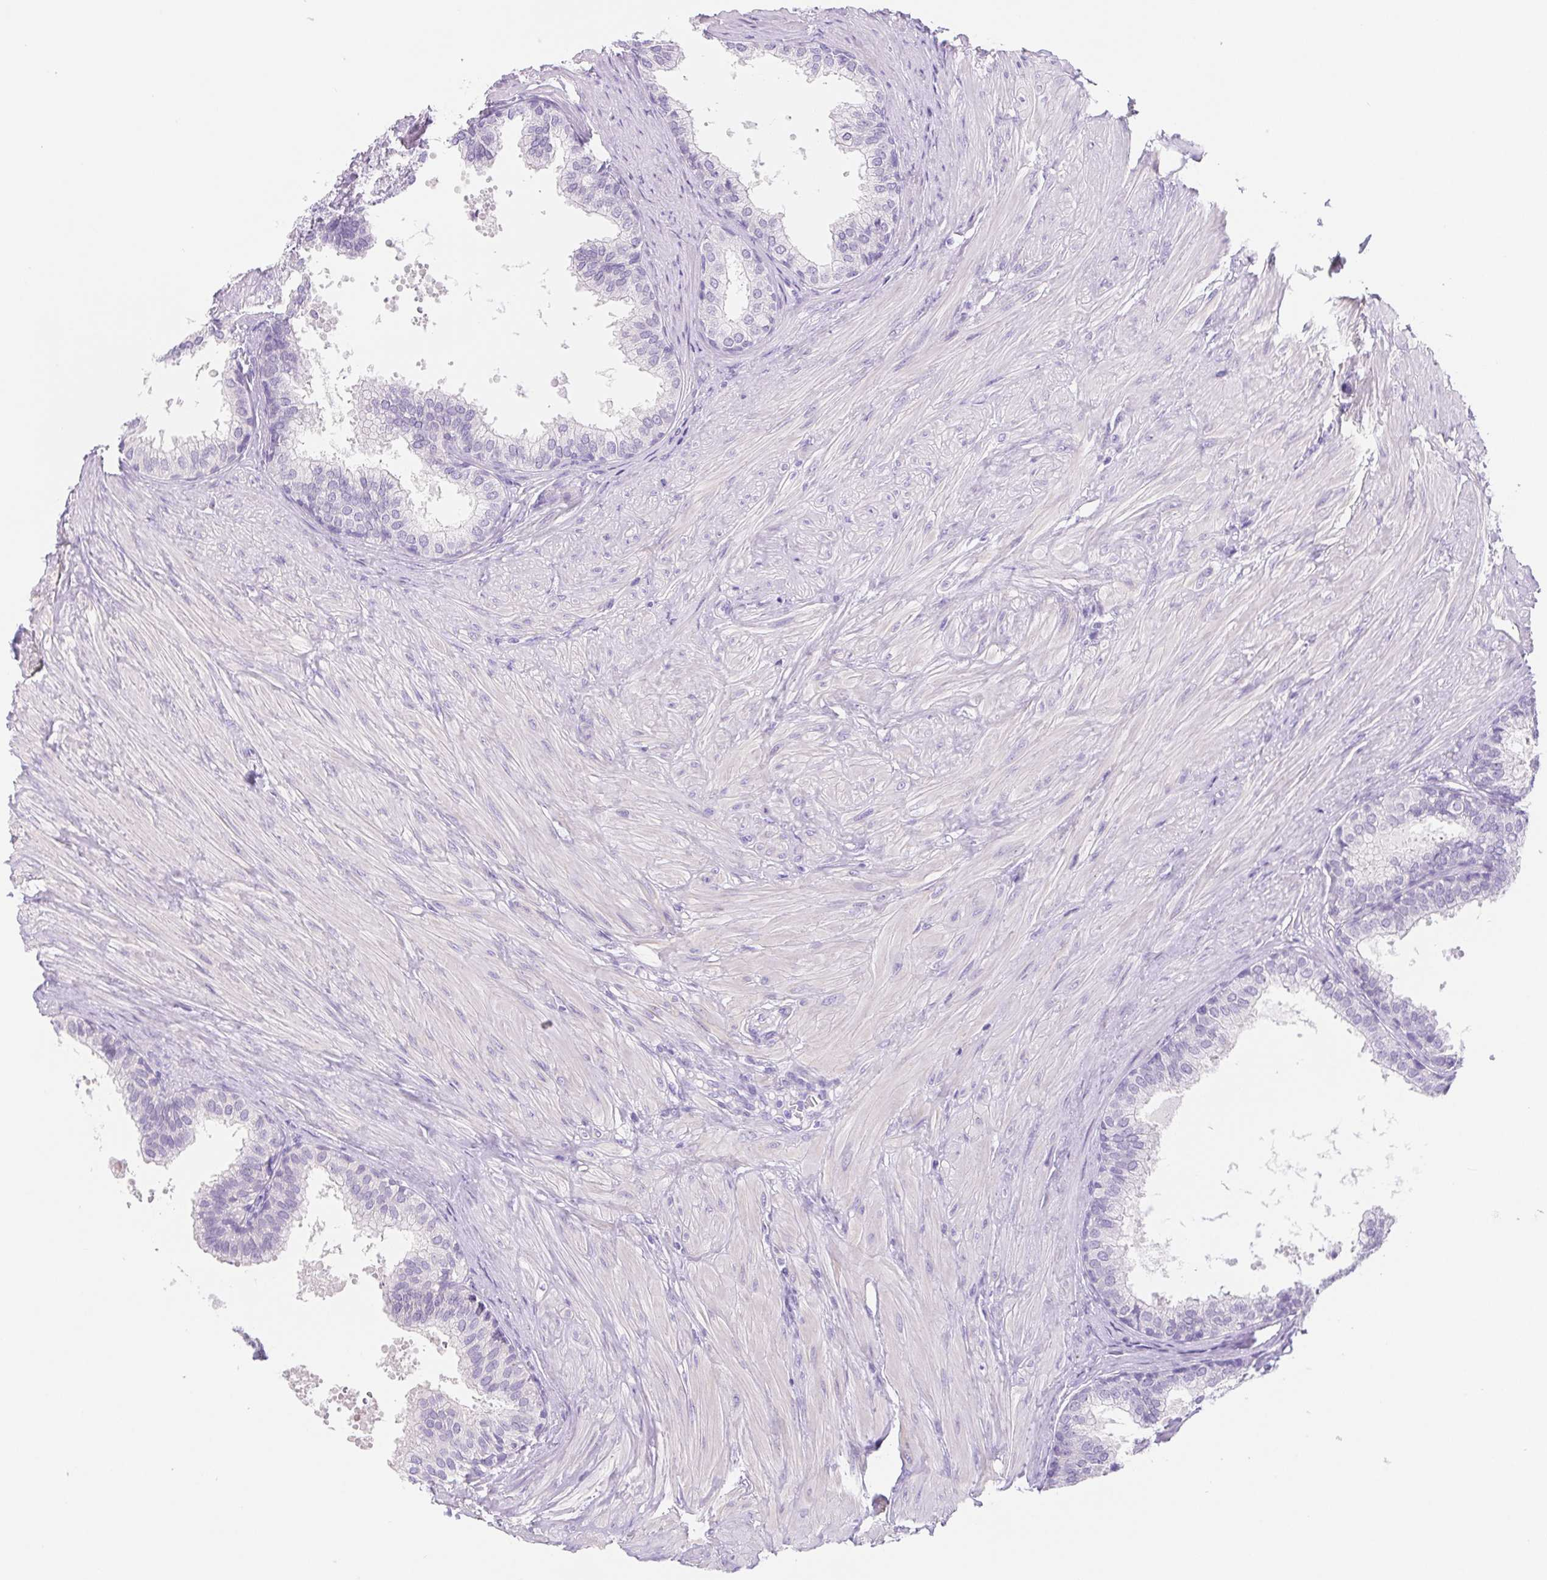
{"staining": {"intensity": "negative", "quantity": "none", "location": "none"}, "tissue": "prostate", "cell_type": "Glandular cells", "image_type": "normal", "snomed": [{"axis": "morphology", "description": "Normal tissue, NOS"}, {"axis": "topography", "description": "Prostate"}, {"axis": "topography", "description": "Peripheral nerve tissue"}], "caption": "Immunohistochemistry (IHC) micrograph of normal human prostate stained for a protein (brown), which shows no positivity in glandular cells.", "gene": "DYNC2LI1", "patient": {"sex": "male", "age": 55}}